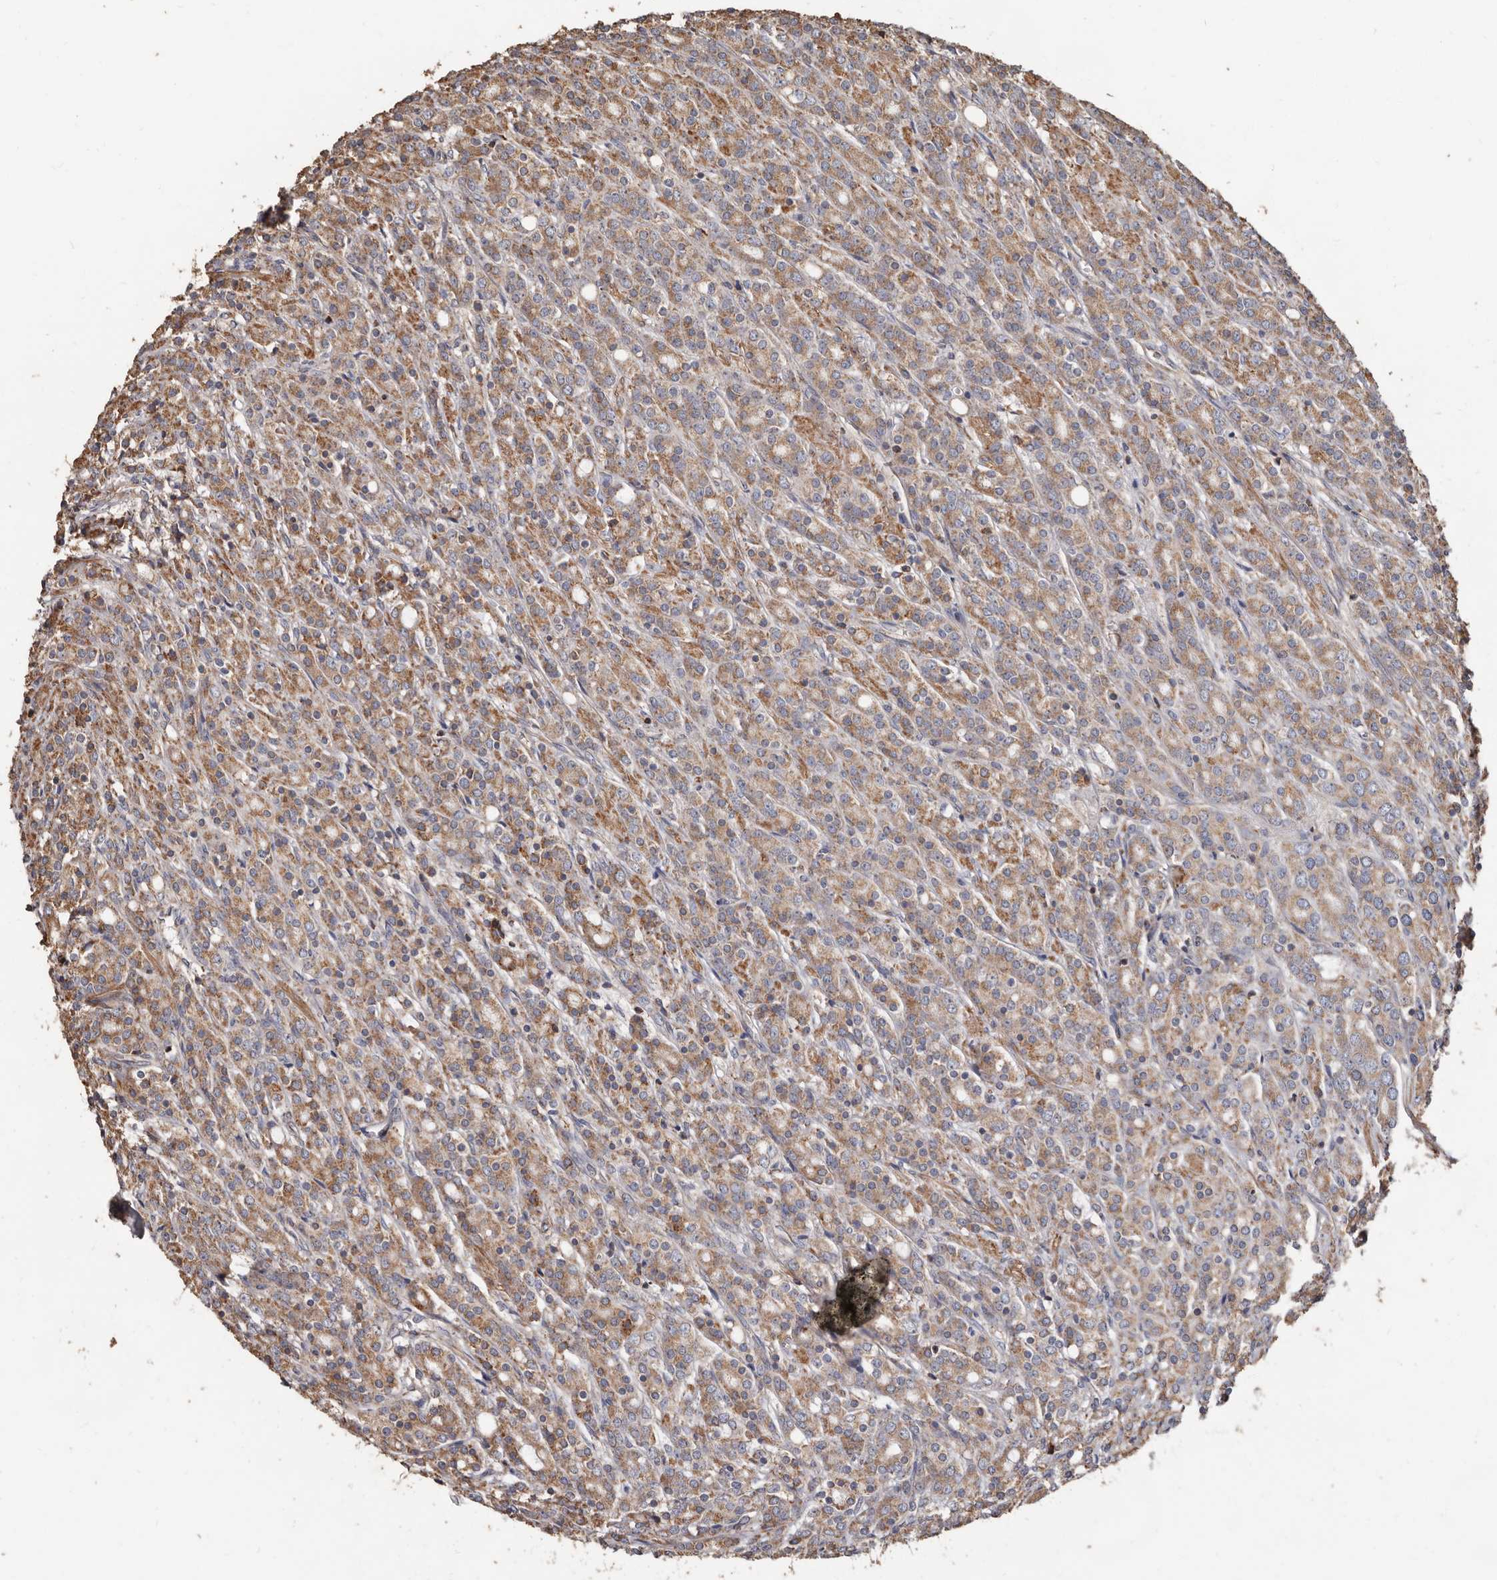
{"staining": {"intensity": "moderate", "quantity": ">75%", "location": "cytoplasmic/membranous"}, "tissue": "prostate cancer", "cell_type": "Tumor cells", "image_type": "cancer", "snomed": [{"axis": "morphology", "description": "Adenocarcinoma, High grade"}, {"axis": "topography", "description": "Prostate"}], "caption": "High-power microscopy captured an immunohistochemistry image of high-grade adenocarcinoma (prostate), revealing moderate cytoplasmic/membranous positivity in about >75% of tumor cells. The protein of interest is stained brown, and the nuclei are stained in blue (DAB IHC with brightfield microscopy, high magnification).", "gene": "OSGIN2", "patient": {"sex": "male", "age": 62}}